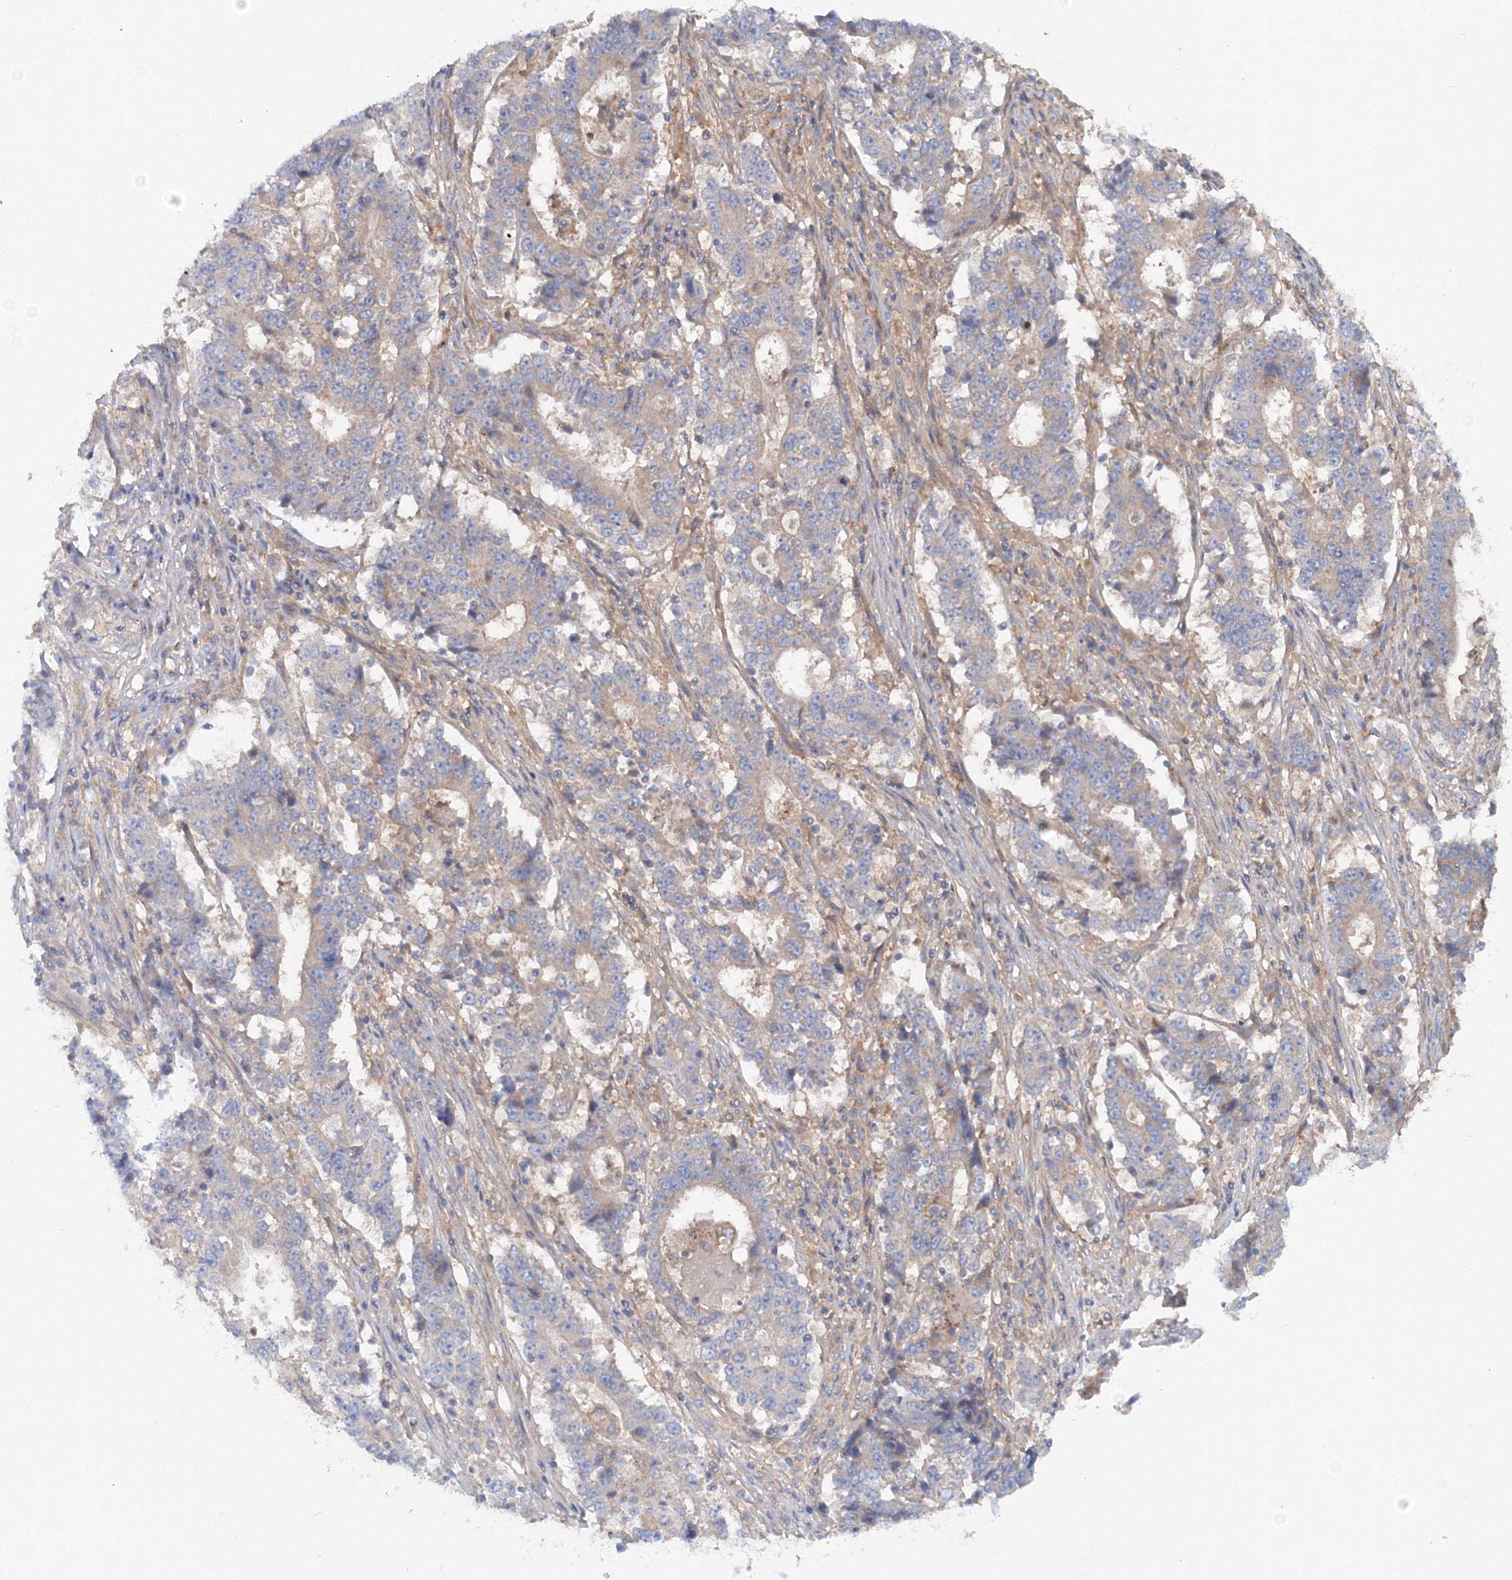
{"staining": {"intensity": "weak", "quantity": "25%-75%", "location": "cytoplasmic/membranous"}, "tissue": "stomach cancer", "cell_type": "Tumor cells", "image_type": "cancer", "snomed": [{"axis": "morphology", "description": "Adenocarcinoma, NOS"}, {"axis": "topography", "description": "Stomach"}], "caption": "This histopathology image demonstrates immunohistochemistry staining of human stomach adenocarcinoma, with low weak cytoplasmic/membranous staining in about 25%-75% of tumor cells.", "gene": "EXOC1", "patient": {"sex": "male", "age": 59}}